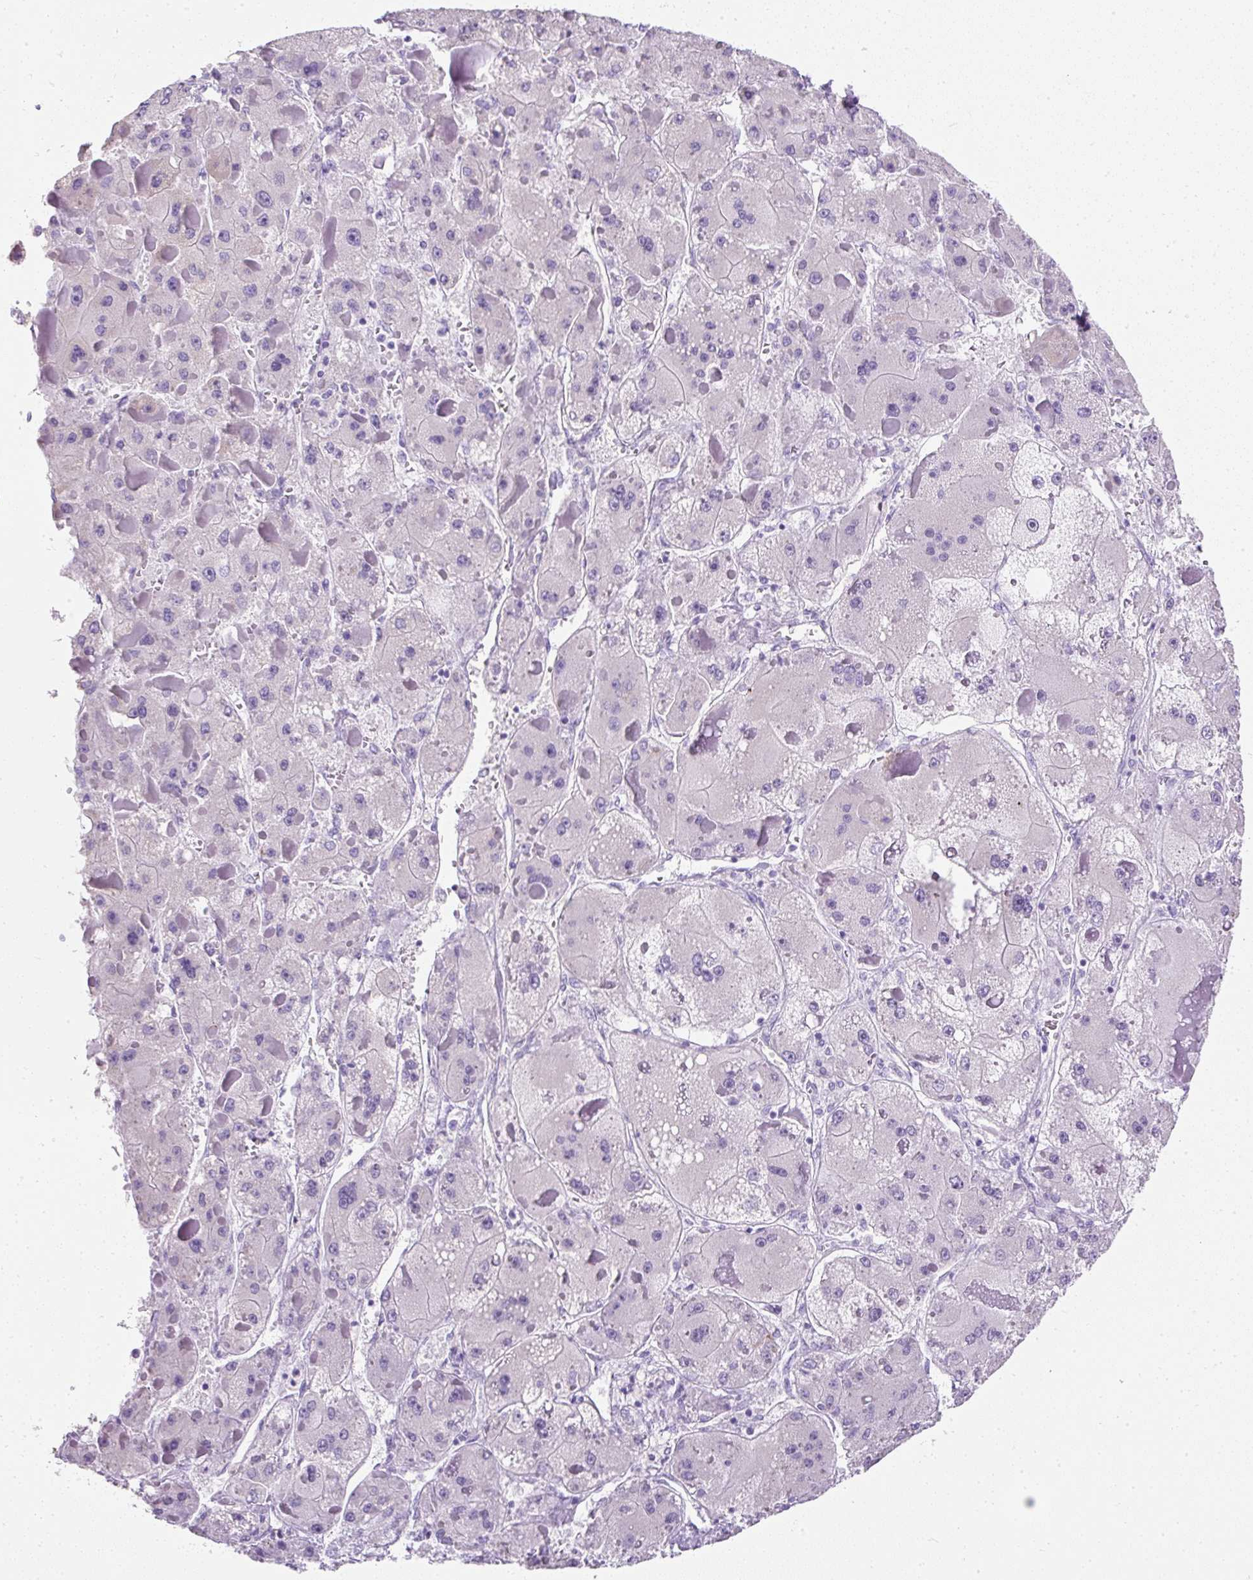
{"staining": {"intensity": "negative", "quantity": "none", "location": "none"}, "tissue": "liver cancer", "cell_type": "Tumor cells", "image_type": "cancer", "snomed": [{"axis": "morphology", "description": "Carcinoma, Hepatocellular, NOS"}, {"axis": "topography", "description": "Liver"}], "caption": "This is an immunohistochemistry micrograph of human hepatocellular carcinoma (liver). There is no expression in tumor cells.", "gene": "C2CD4C", "patient": {"sex": "female", "age": 73}}